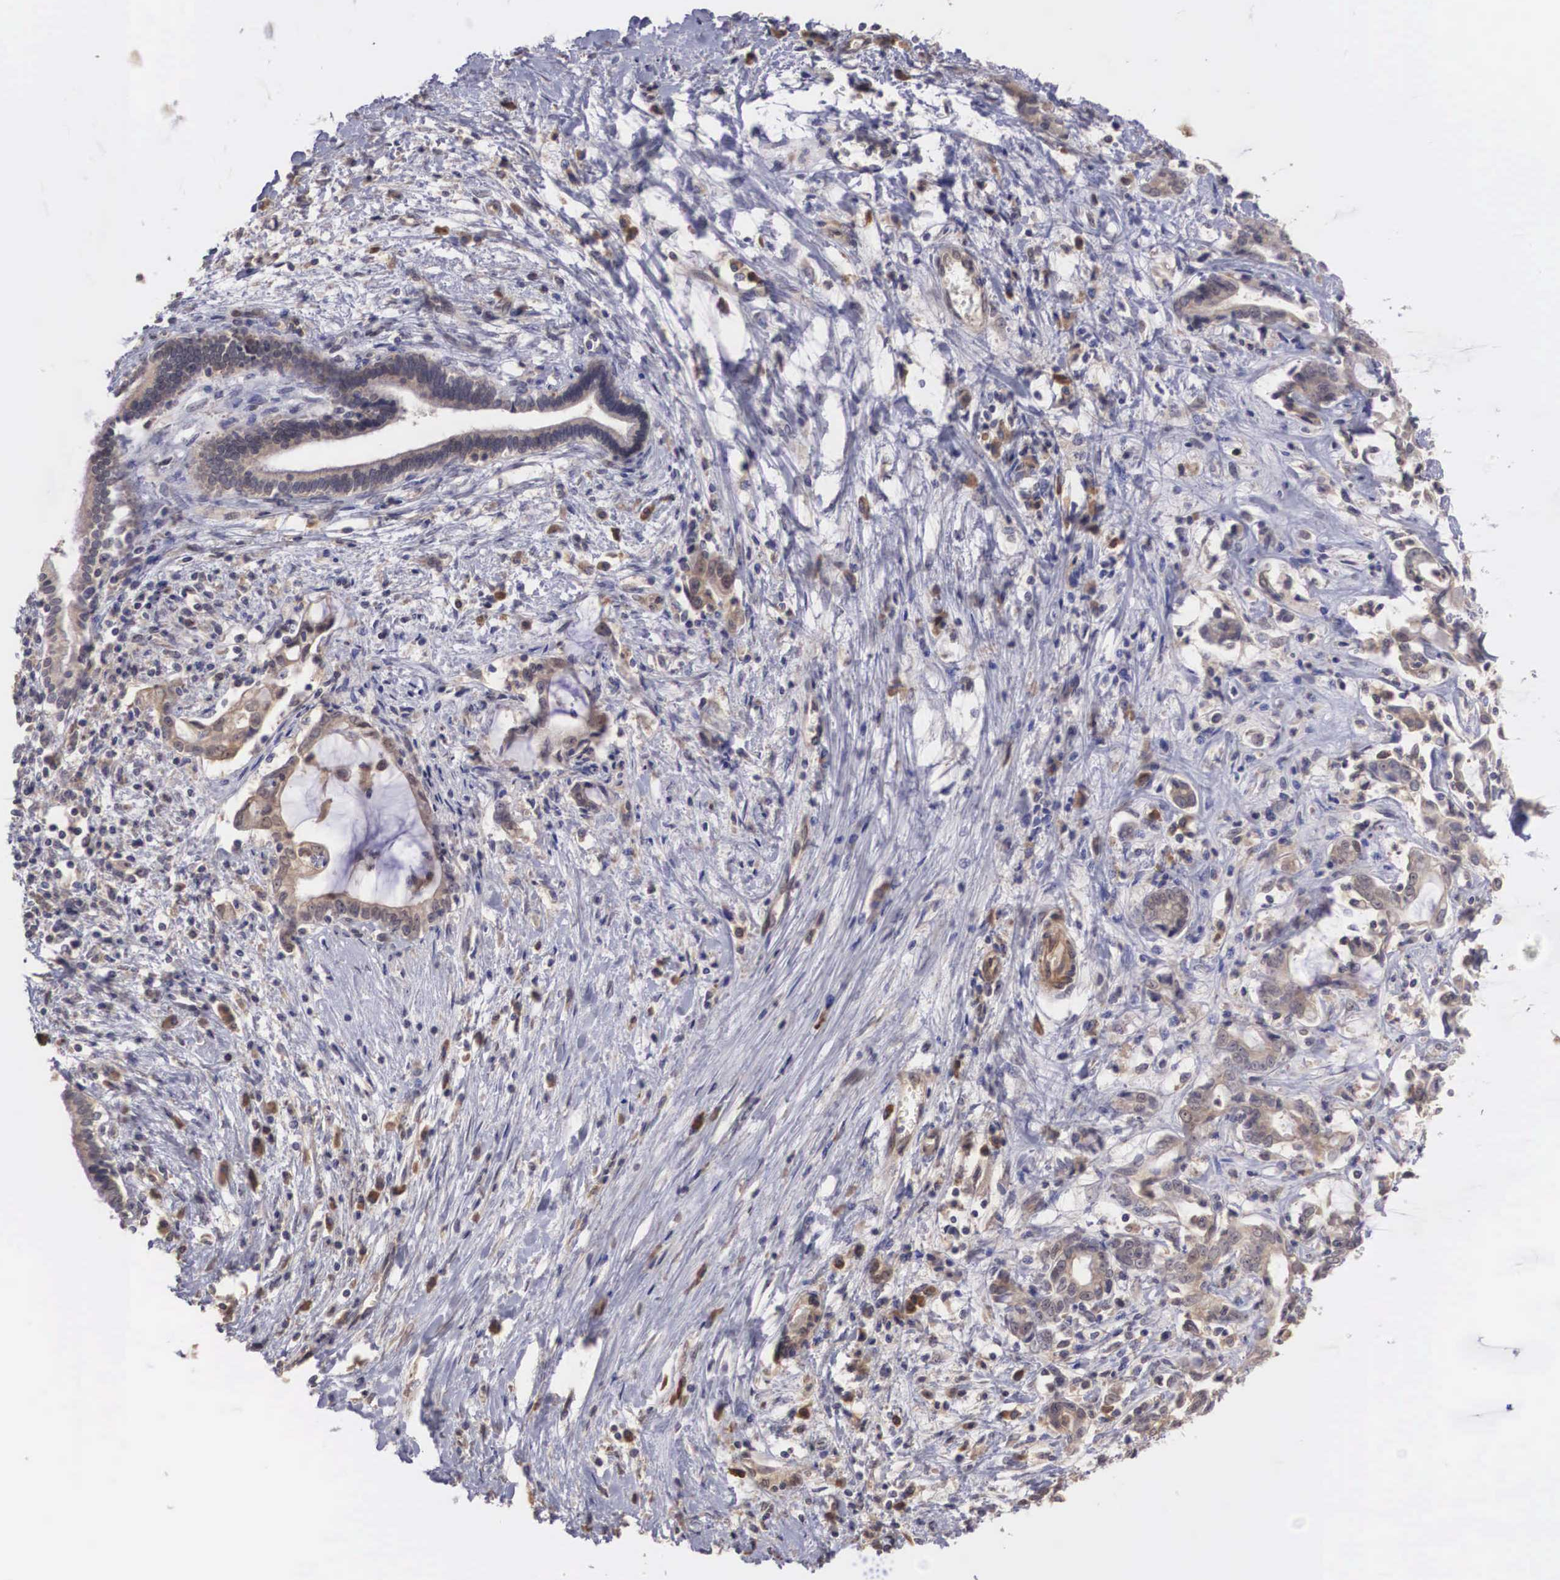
{"staining": {"intensity": "weak", "quantity": "25%-75%", "location": "cytoplasmic/membranous"}, "tissue": "liver cancer", "cell_type": "Tumor cells", "image_type": "cancer", "snomed": [{"axis": "morphology", "description": "Cholangiocarcinoma"}, {"axis": "topography", "description": "Liver"}], "caption": "There is low levels of weak cytoplasmic/membranous staining in tumor cells of liver cancer, as demonstrated by immunohistochemical staining (brown color).", "gene": "DNAJB7", "patient": {"sex": "male", "age": 57}}